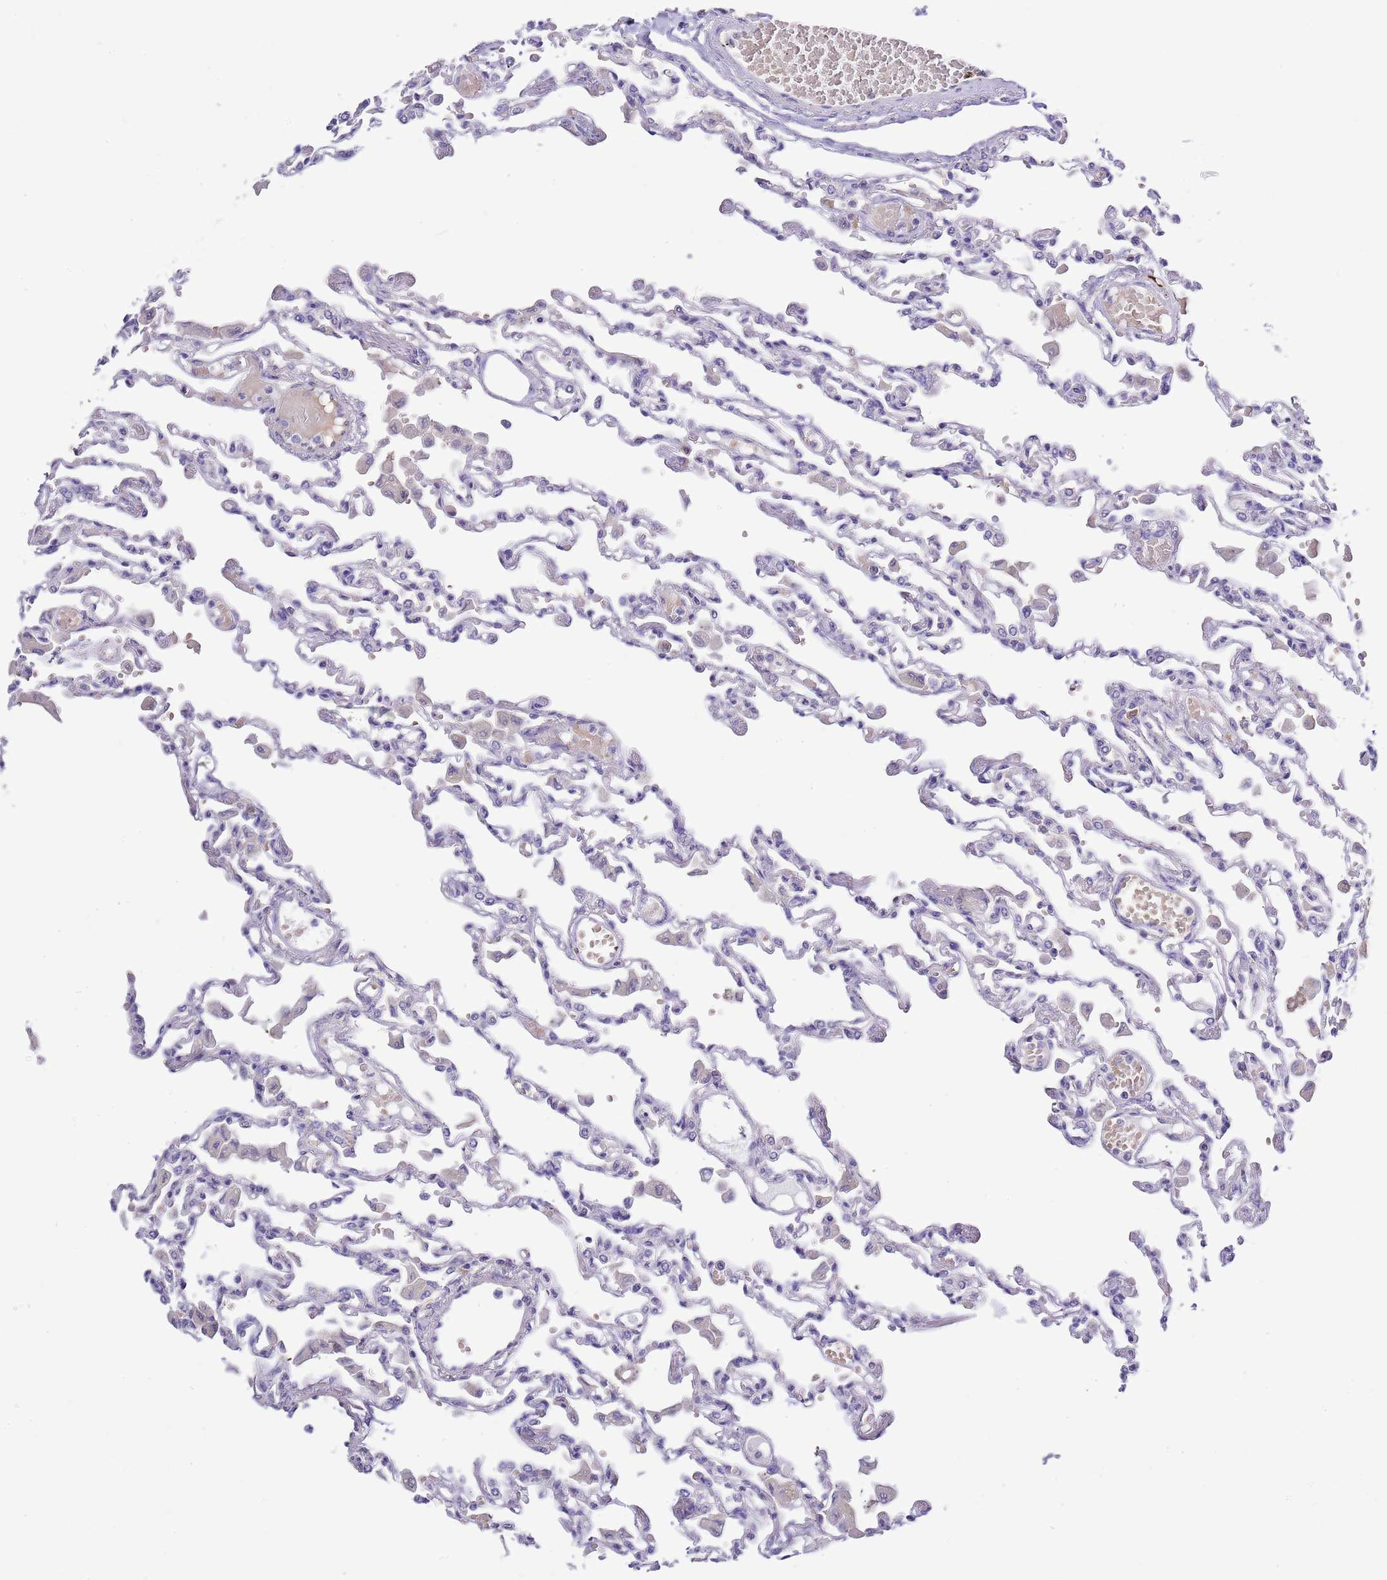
{"staining": {"intensity": "negative", "quantity": "none", "location": "none"}, "tissue": "lung", "cell_type": "Alveolar cells", "image_type": "normal", "snomed": [{"axis": "morphology", "description": "Normal tissue, NOS"}, {"axis": "topography", "description": "Bronchus"}, {"axis": "topography", "description": "Lung"}], "caption": "The image demonstrates no staining of alveolar cells in unremarkable lung. (DAB (3,3'-diaminobenzidine) immunohistochemistry, high magnification).", "gene": "RFK", "patient": {"sex": "female", "age": 49}}